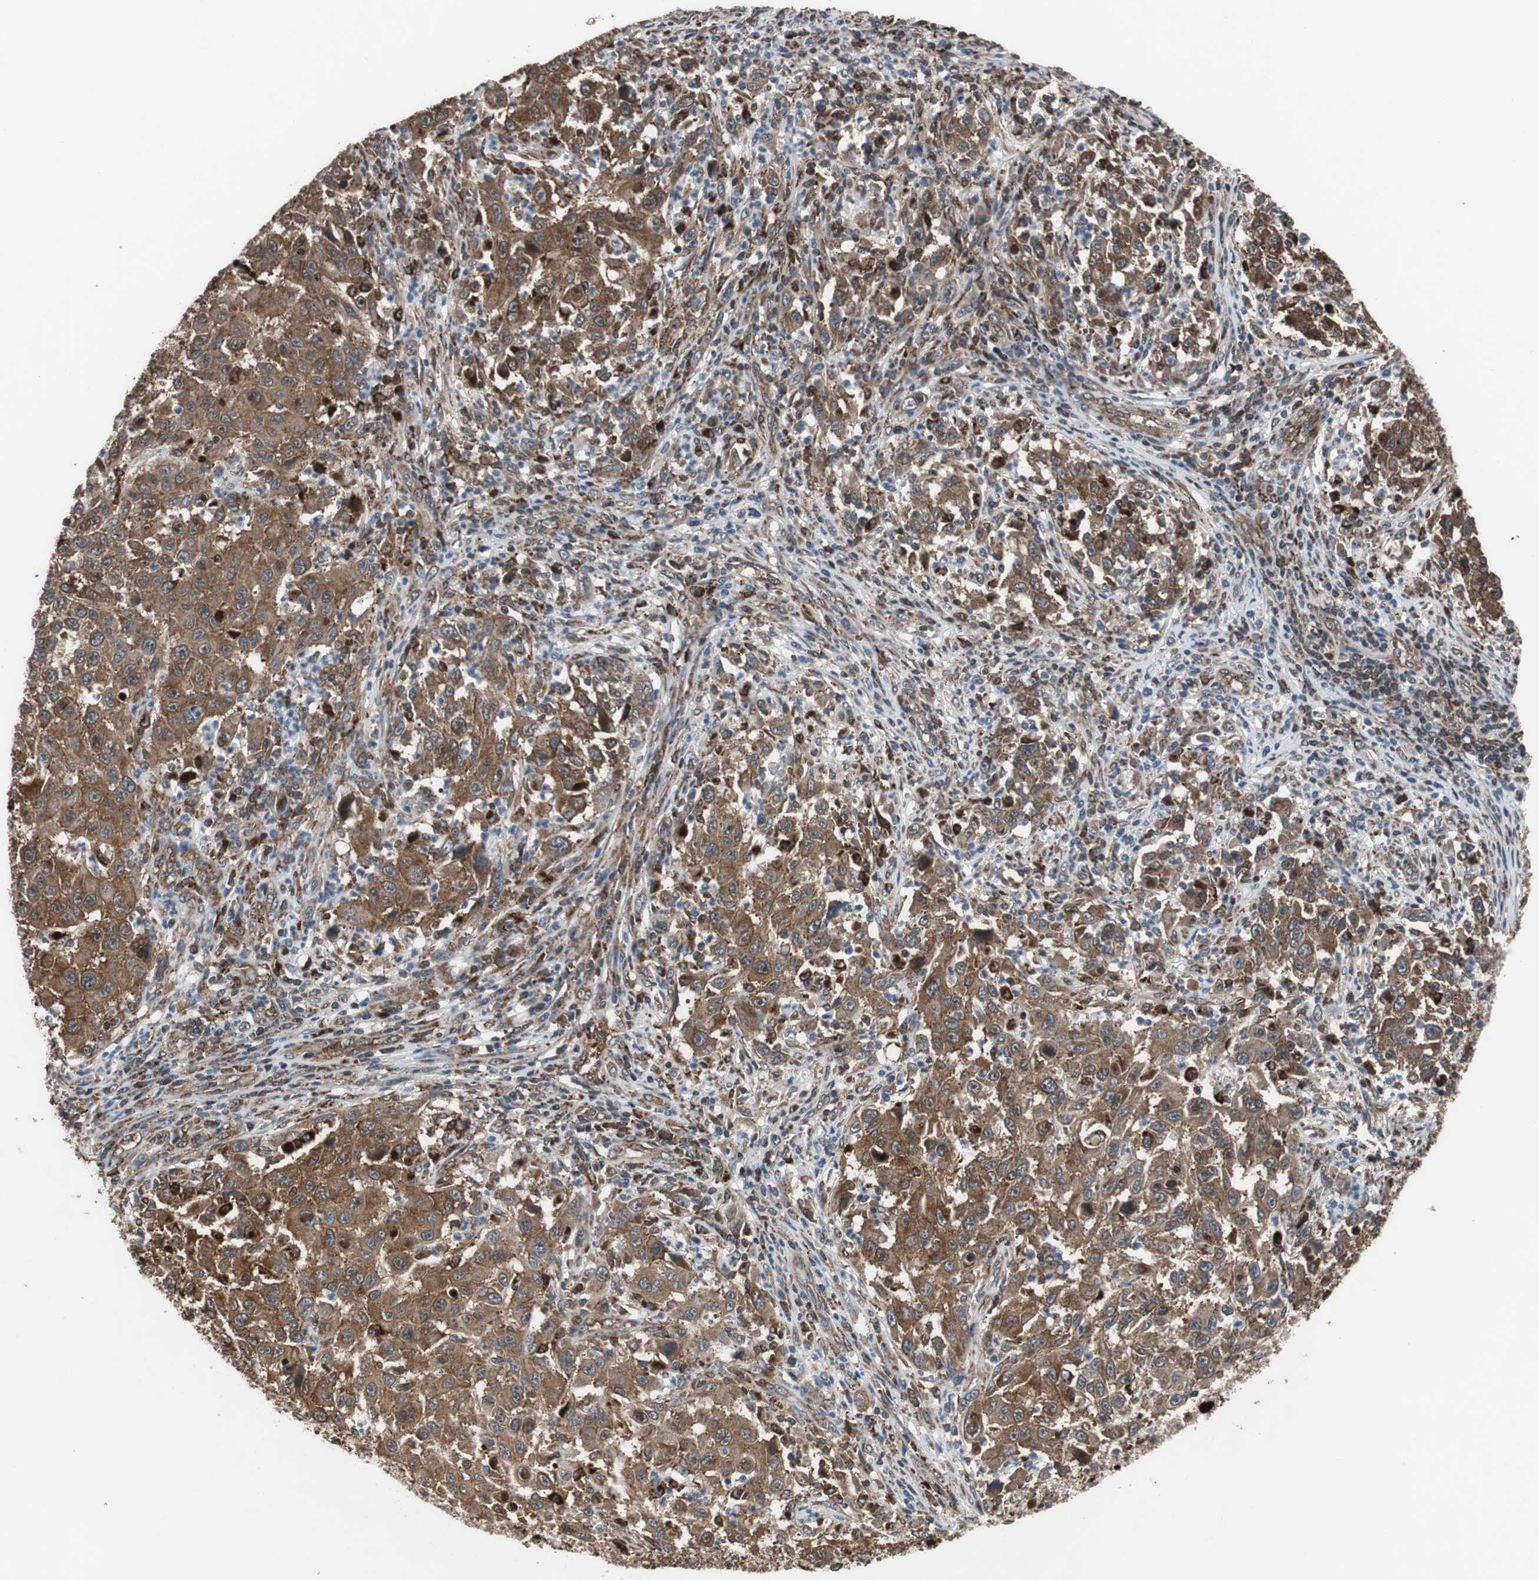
{"staining": {"intensity": "strong", "quantity": ">75%", "location": "cytoplasmic/membranous"}, "tissue": "melanoma", "cell_type": "Tumor cells", "image_type": "cancer", "snomed": [{"axis": "morphology", "description": "Malignant melanoma, Metastatic site"}, {"axis": "topography", "description": "Lymph node"}], "caption": "Immunohistochemistry (IHC) of melanoma exhibits high levels of strong cytoplasmic/membranous expression in about >75% of tumor cells. Using DAB (3,3'-diaminobenzidine) (brown) and hematoxylin (blue) stains, captured at high magnification using brightfield microscopy.", "gene": "USP10", "patient": {"sex": "male", "age": 61}}